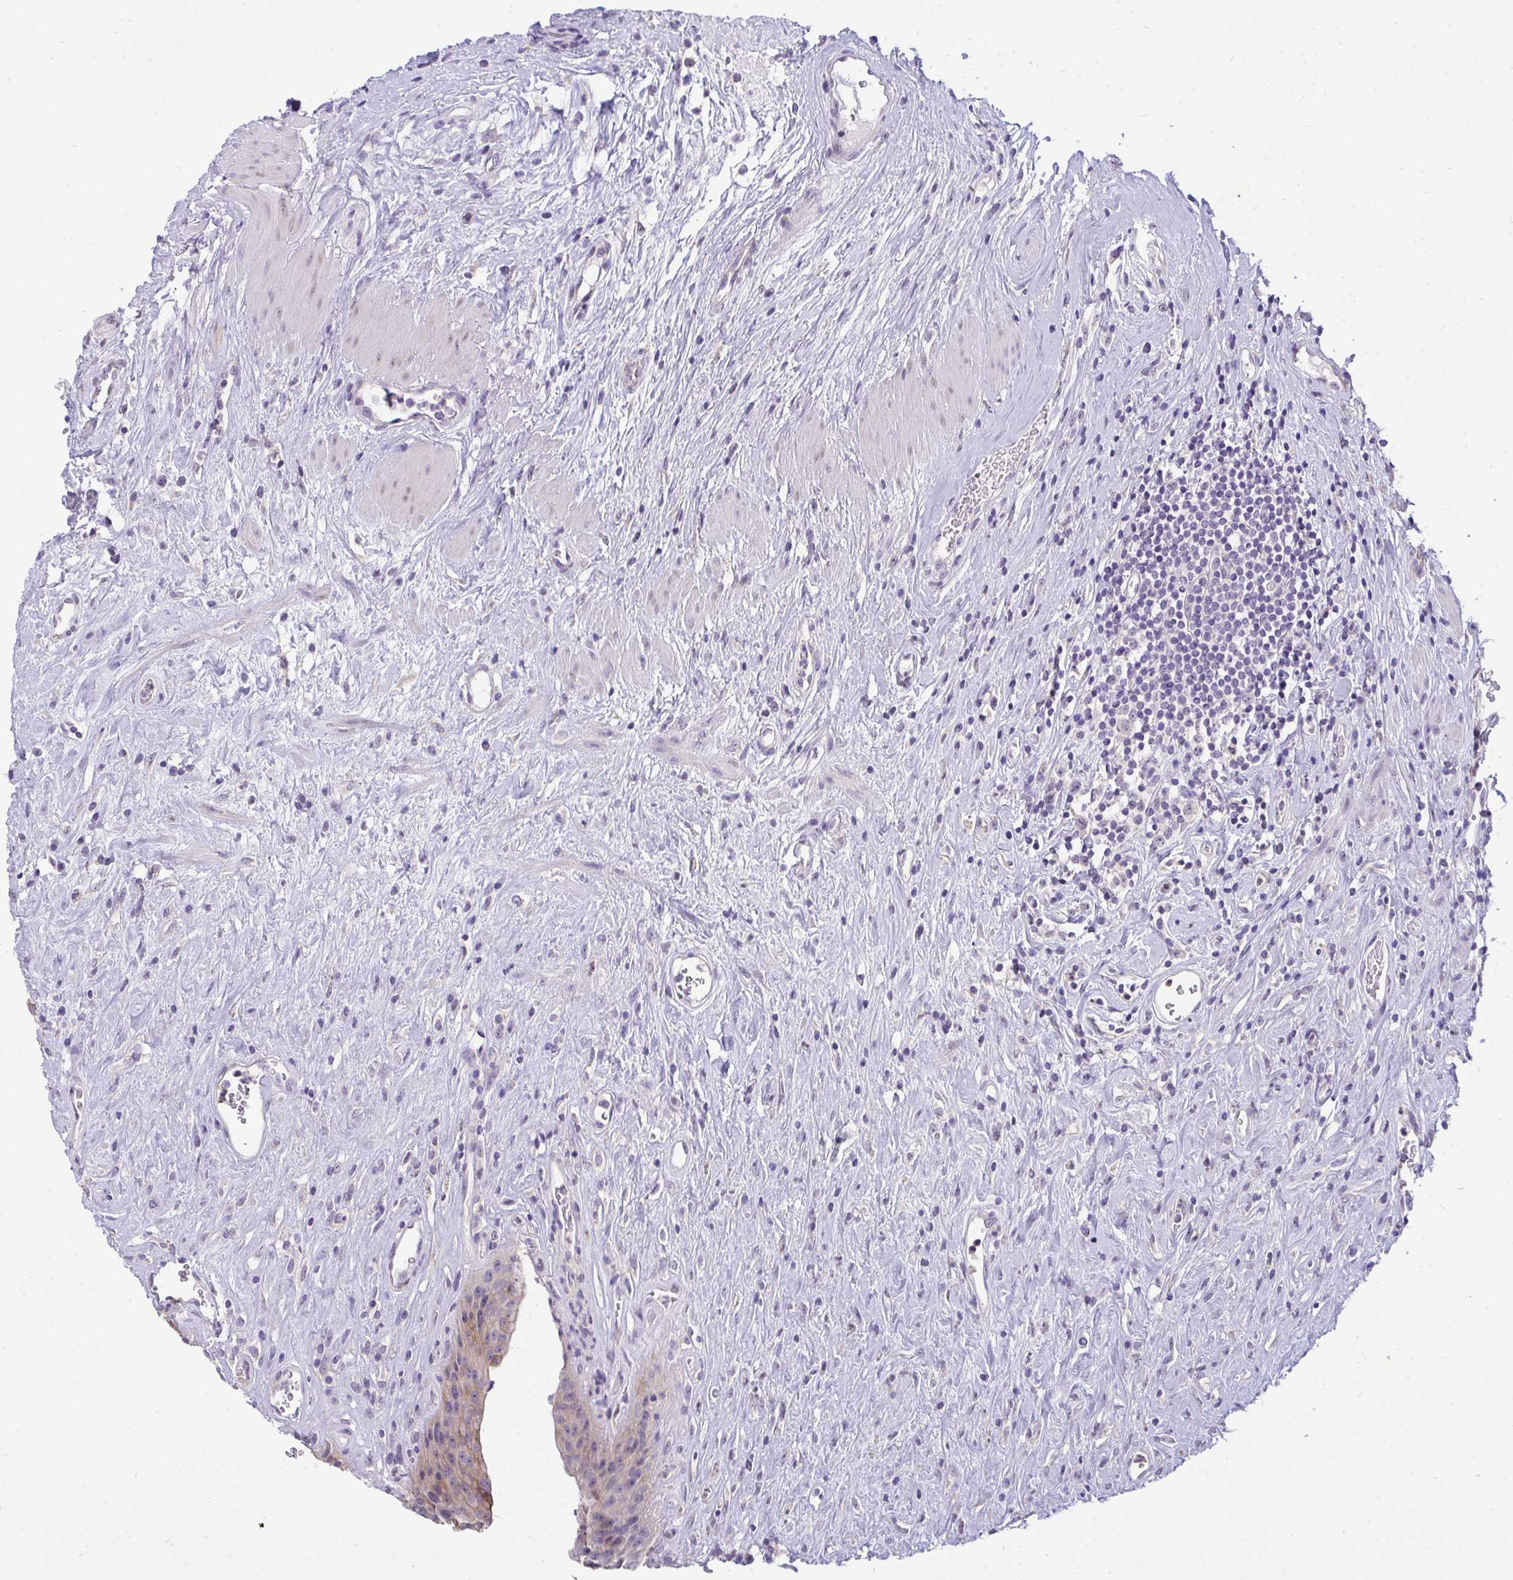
{"staining": {"intensity": "weak", "quantity": "<25%", "location": "cytoplasmic/membranous"}, "tissue": "urinary bladder", "cell_type": "Urothelial cells", "image_type": "normal", "snomed": [{"axis": "morphology", "description": "Normal tissue, NOS"}, {"axis": "topography", "description": "Urinary bladder"}], "caption": "Image shows no protein expression in urothelial cells of normal urinary bladder.", "gene": "VGLL3", "patient": {"sex": "female", "age": 56}}